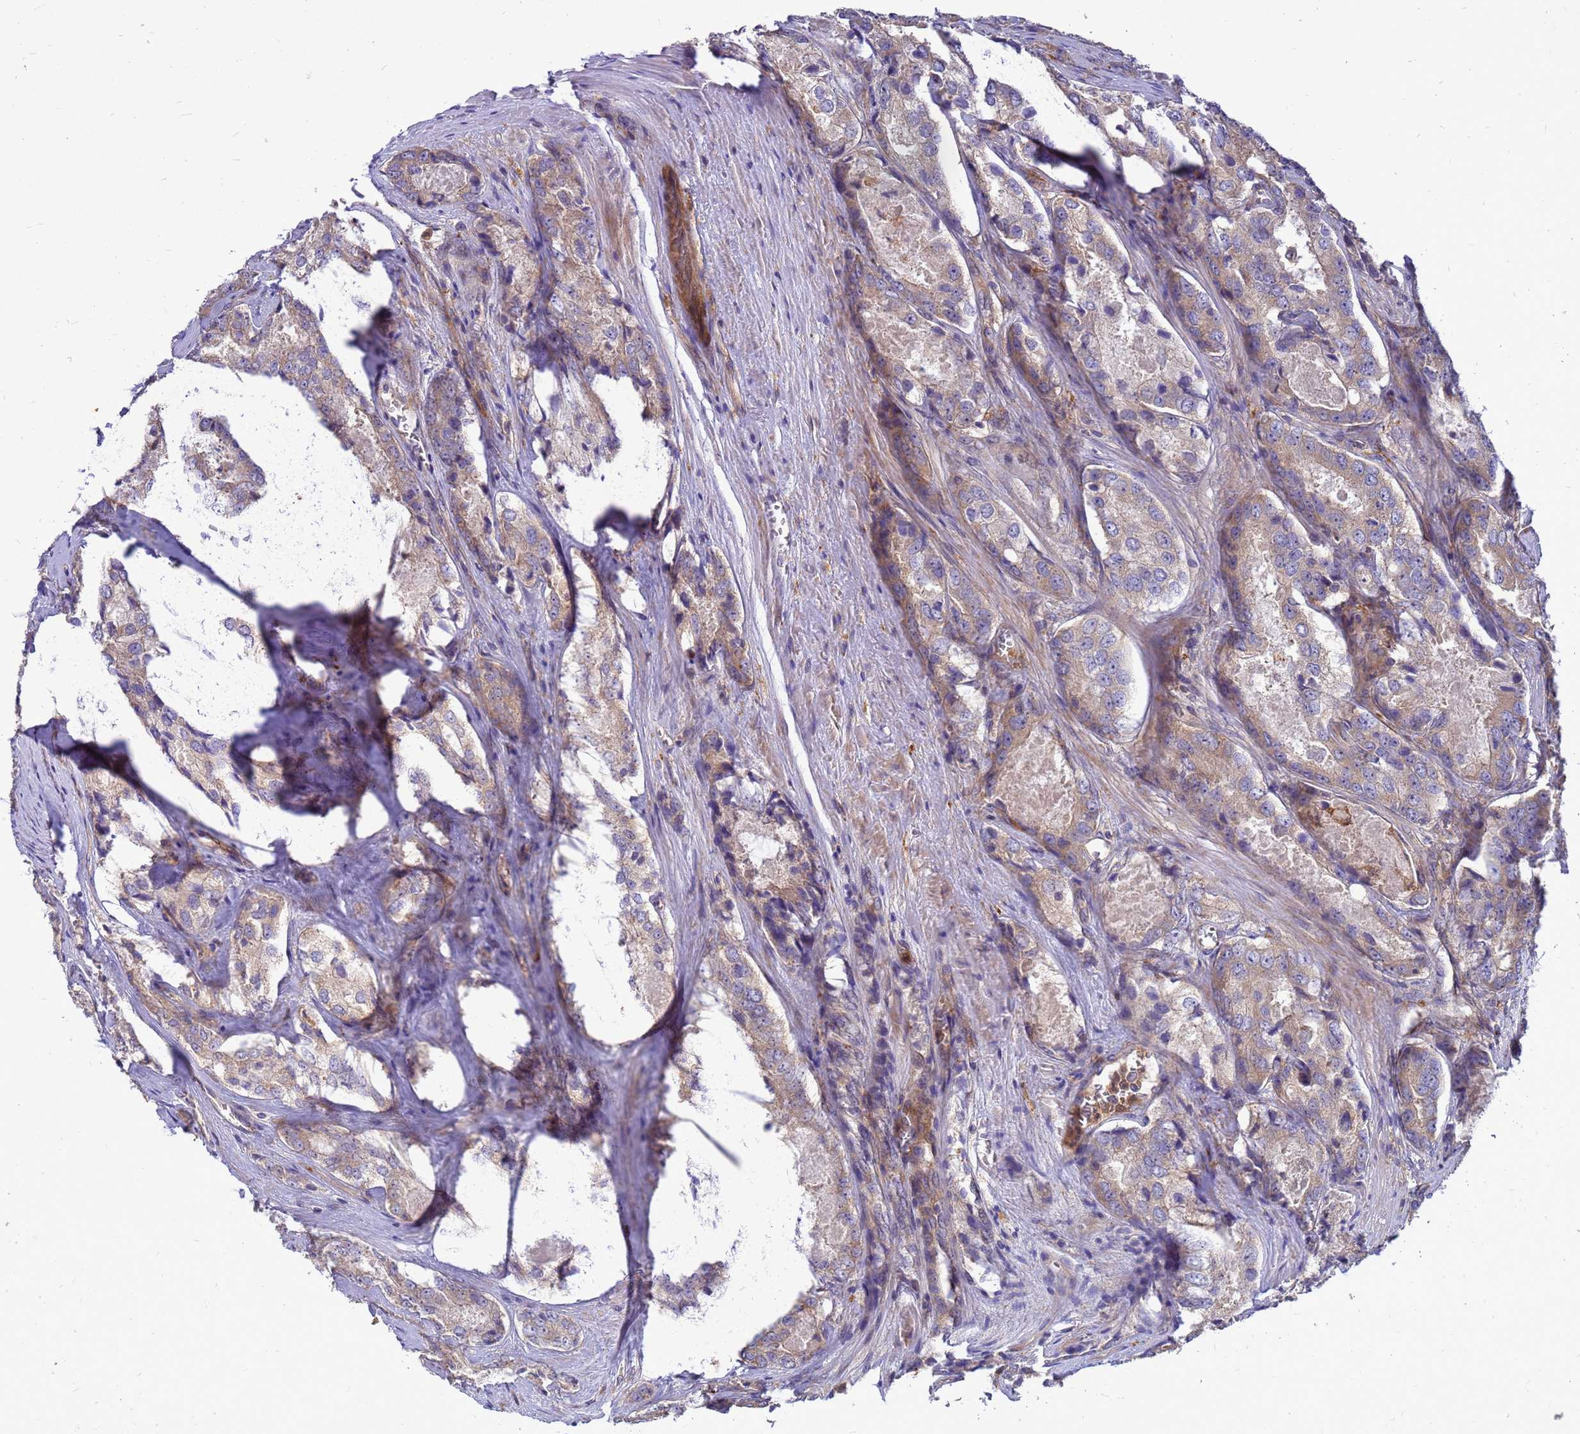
{"staining": {"intensity": "weak", "quantity": "25%-75%", "location": "cytoplasmic/membranous"}, "tissue": "prostate cancer", "cell_type": "Tumor cells", "image_type": "cancer", "snomed": [{"axis": "morphology", "description": "Adenocarcinoma, Low grade"}, {"axis": "topography", "description": "Prostate"}], "caption": "Protein positivity by IHC demonstrates weak cytoplasmic/membranous staining in about 25%-75% of tumor cells in prostate cancer. Immunohistochemistry stains the protein in brown and the nuclei are stained blue.", "gene": "RNF215", "patient": {"sex": "male", "age": 68}}